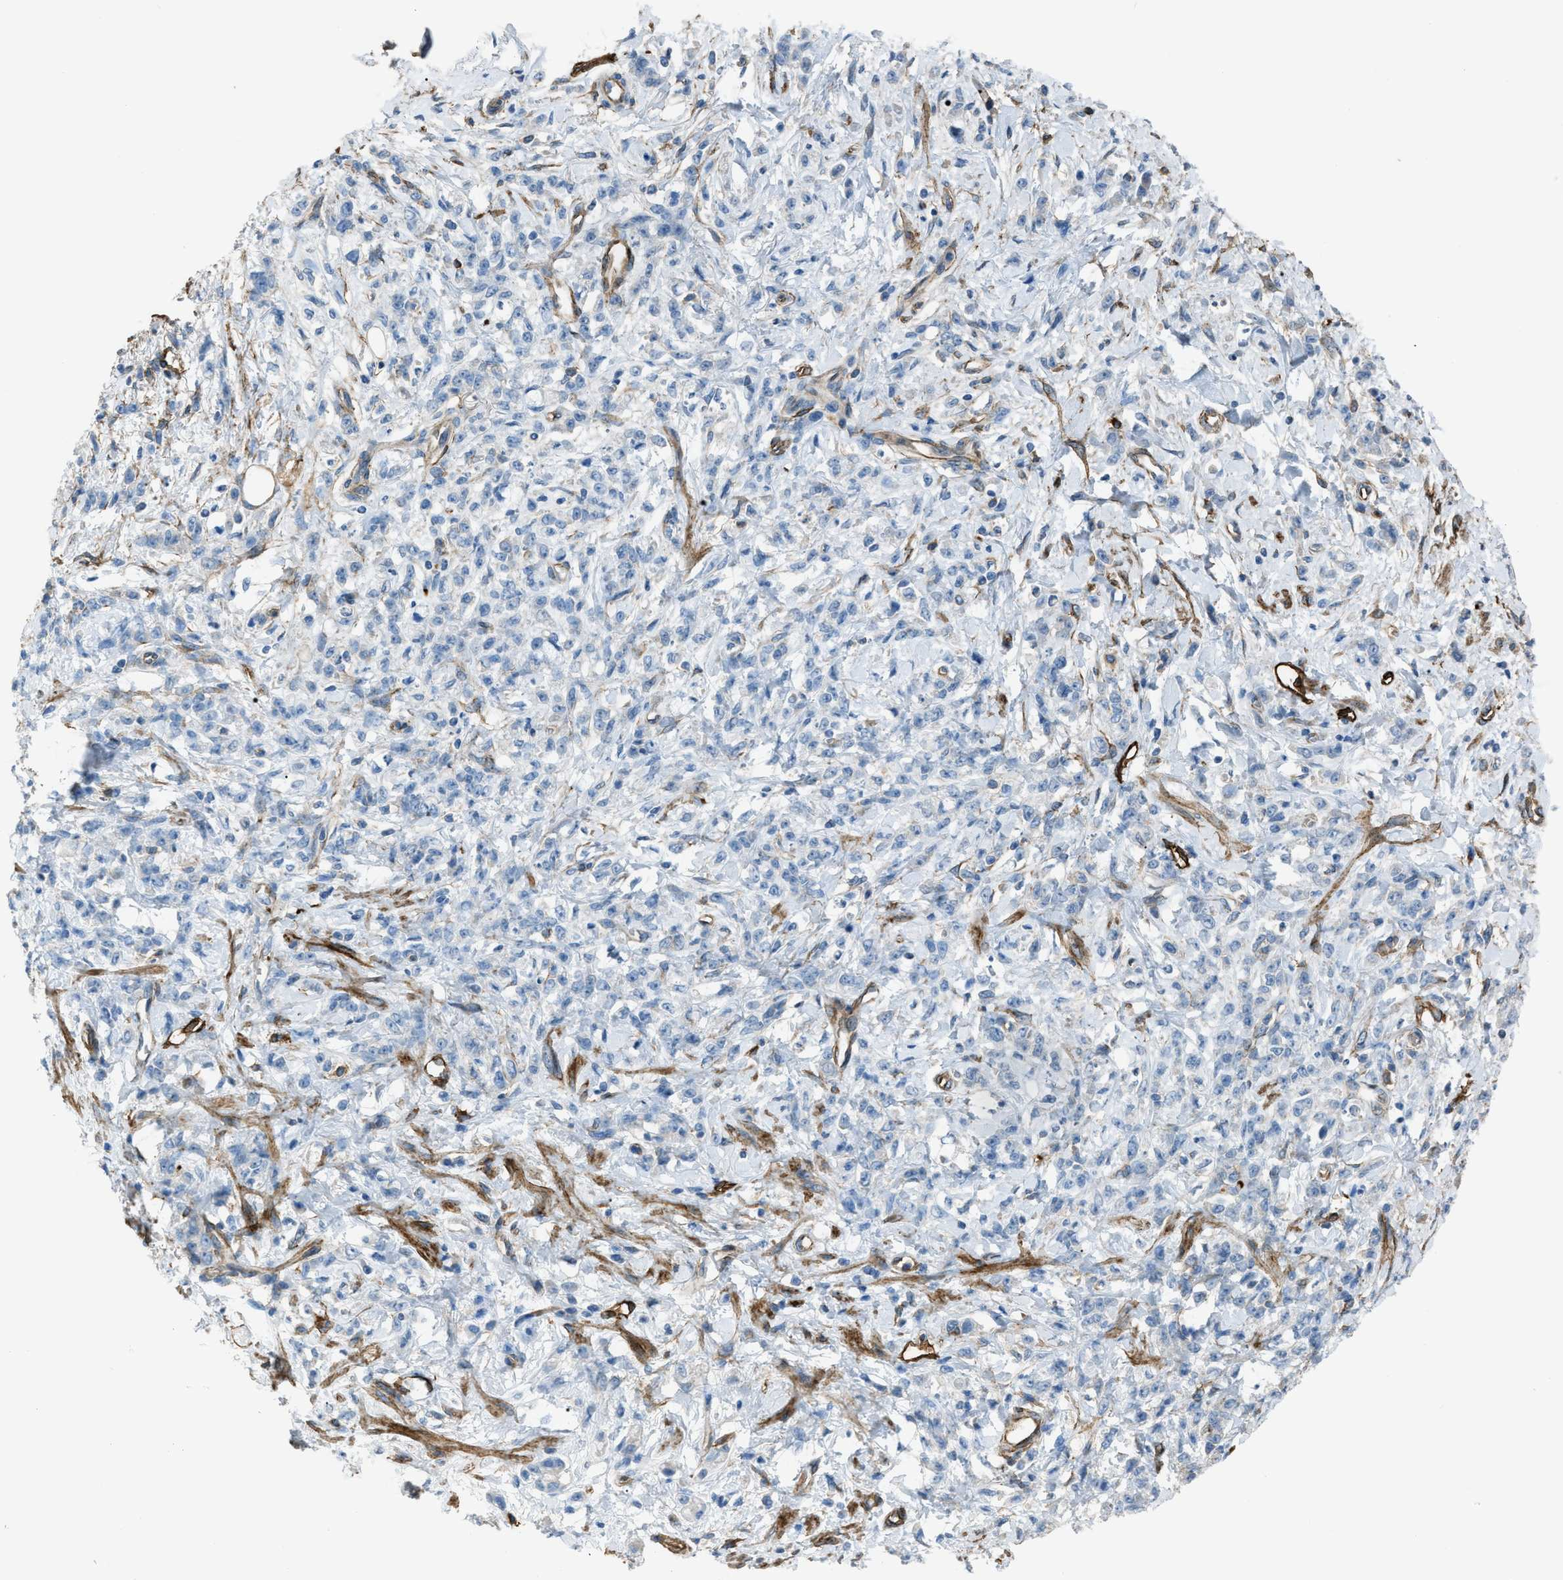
{"staining": {"intensity": "negative", "quantity": "none", "location": "none"}, "tissue": "stomach cancer", "cell_type": "Tumor cells", "image_type": "cancer", "snomed": [{"axis": "morphology", "description": "Normal tissue, NOS"}, {"axis": "morphology", "description": "Adenocarcinoma, NOS"}, {"axis": "topography", "description": "Stomach"}], "caption": "An immunohistochemistry (IHC) histopathology image of adenocarcinoma (stomach) is shown. There is no staining in tumor cells of adenocarcinoma (stomach).", "gene": "SLC22A15", "patient": {"sex": "male", "age": 82}}